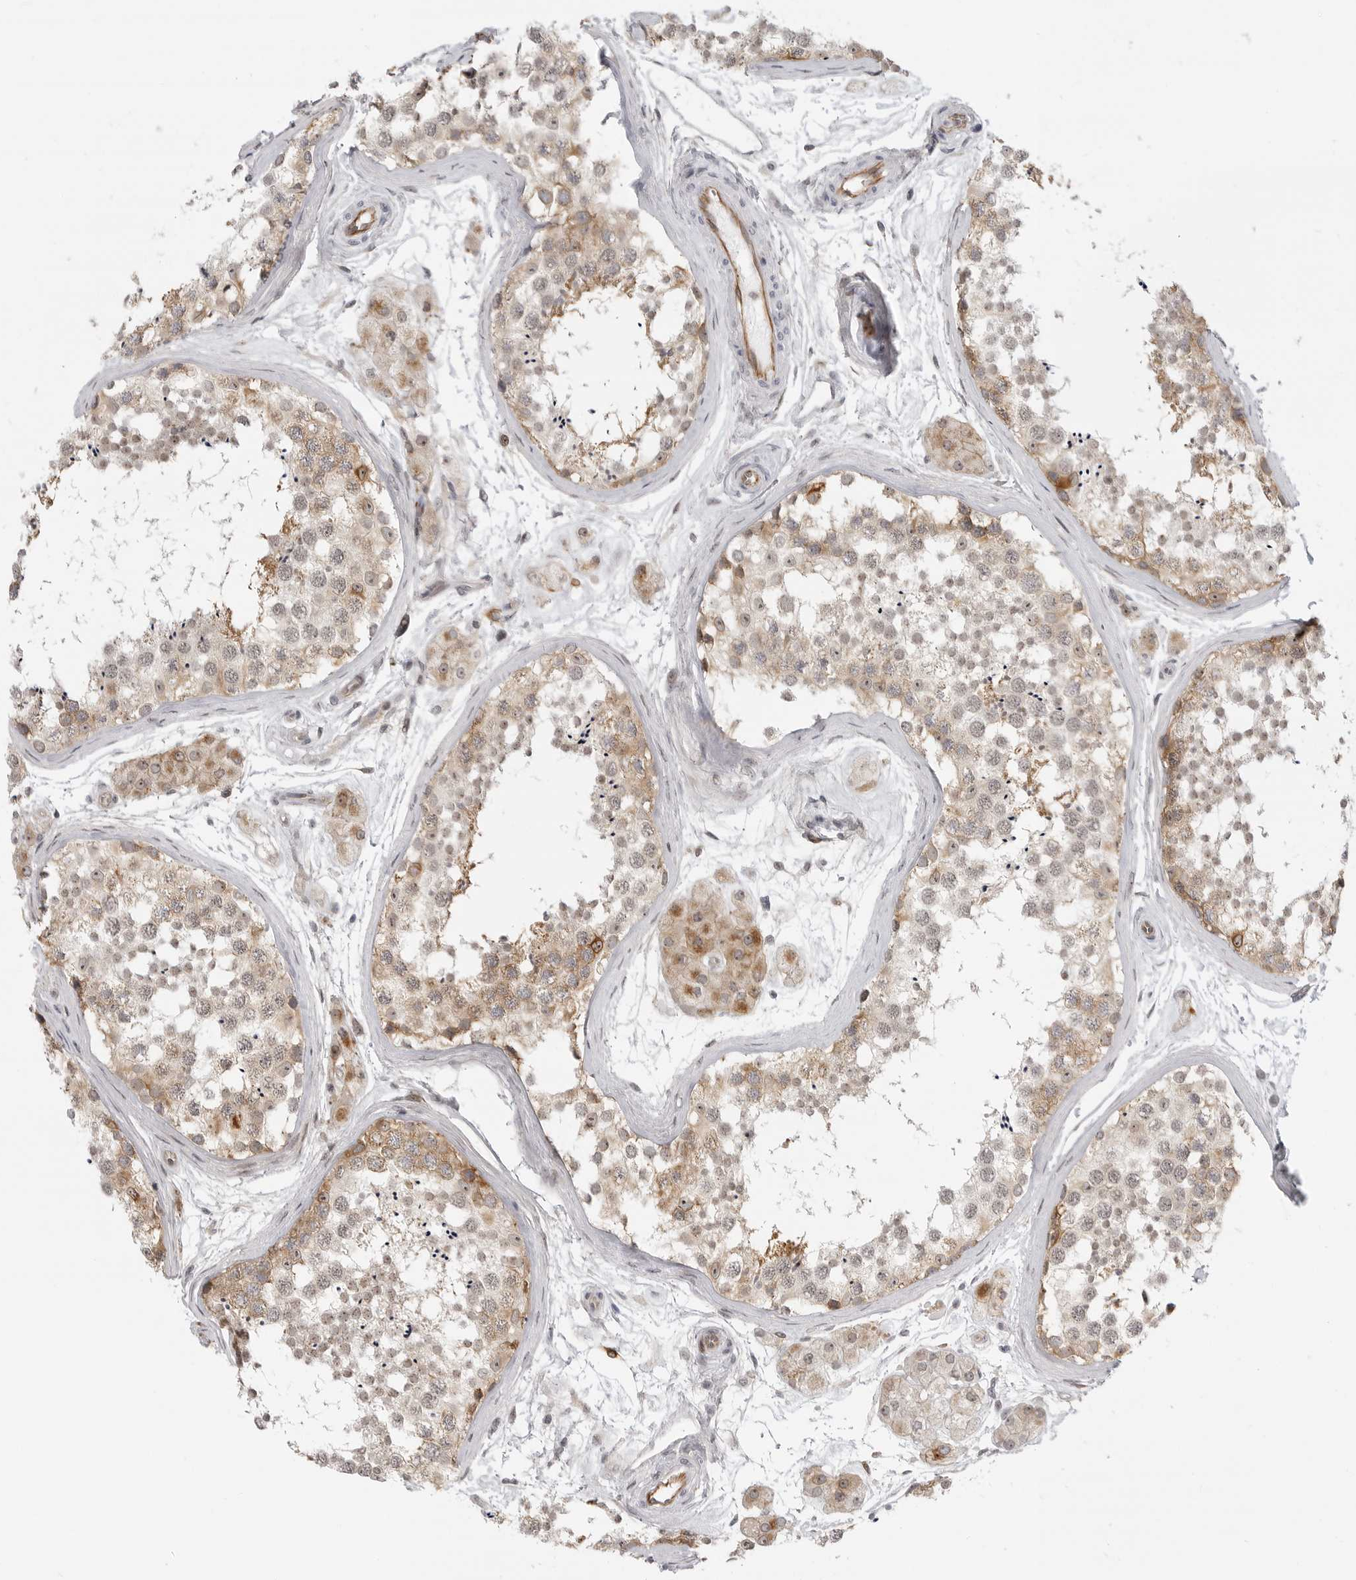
{"staining": {"intensity": "moderate", "quantity": "<25%", "location": "cytoplasmic/membranous"}, "tissue": "testis", "cell_type": "Cells in seminiferous ducts", "image_type": "normal", "snomed": [{"axis": "morphology", "description": "Normal tissue, NOS"}, {"axis": "topography", "description": "Testis"}], "caption": "Immunohistochemical staining of normal testis displays <25% levels of moderate cytoplasmic/membranous protein expression in about <25% of cells in seminiferous ducts.", "gene": "CEP295NL", "patient": {"sex": "male", "age": 56}}